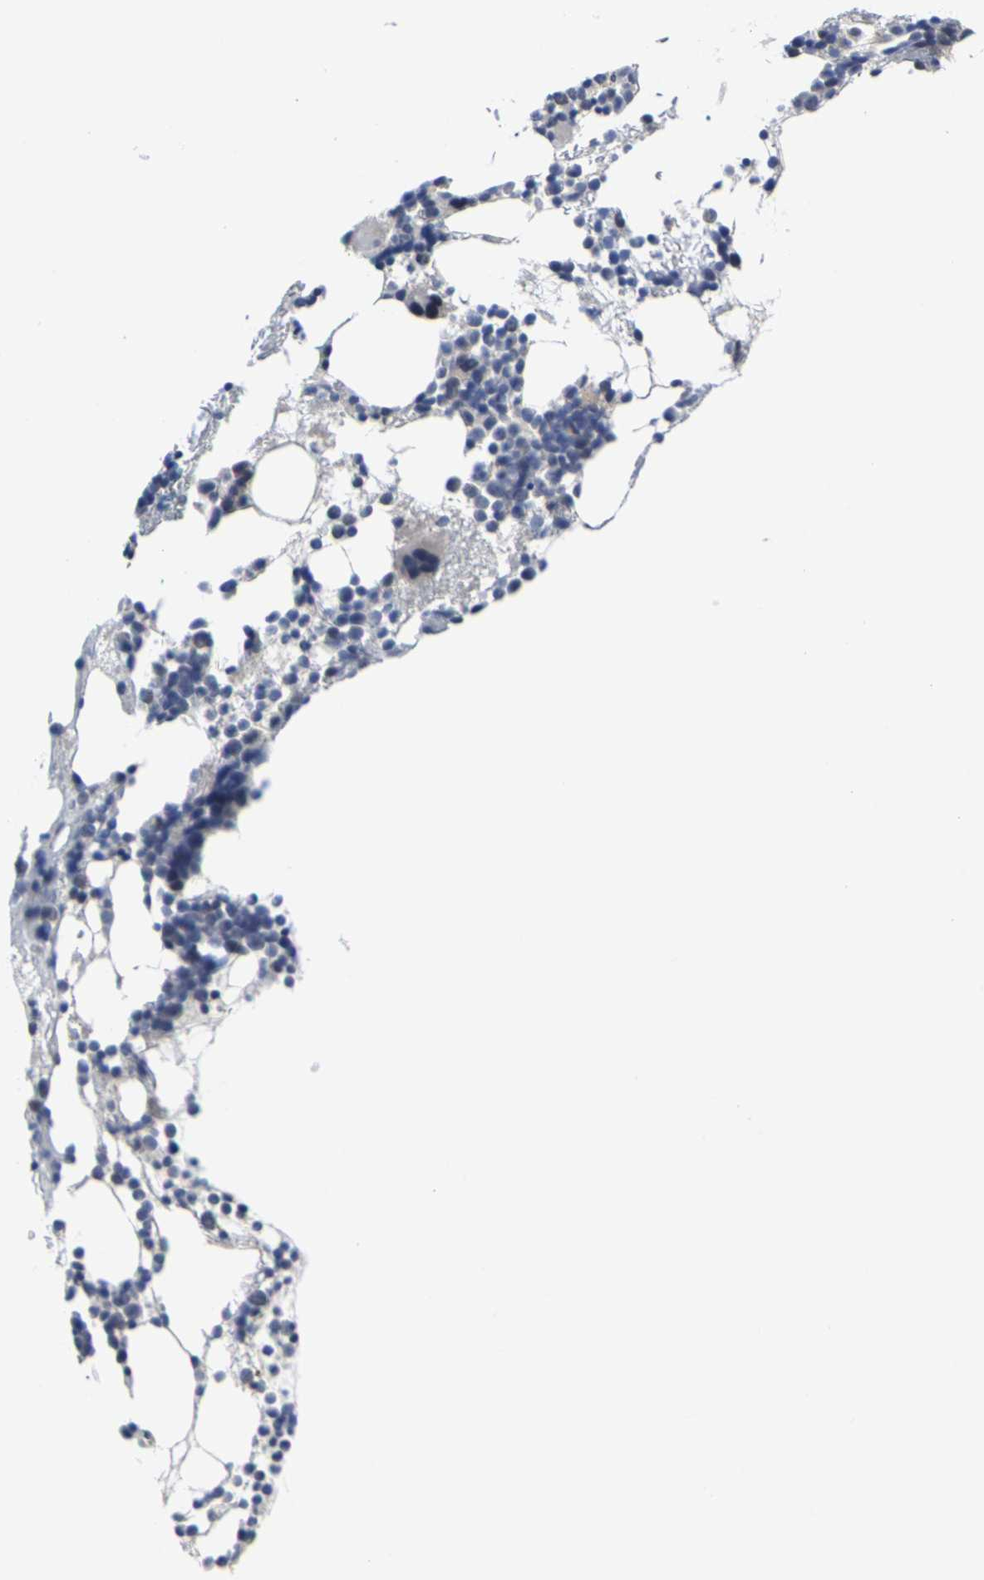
{"staining": {"intensity": "negative", "quantity": "none", "location": "none"}, "tissue": "bone marrow", "cell_type": "Hematopoietic cells", "image_type": "normal", "snomed": [{"axis": "morphology", "description": "Normal tissue, NOS"}, {"axis": "morphology", "description": "Inflammation, NOS"}, {"axis": "topography", "description": "Bone marrow"}], "caption": "This photomicrograph is of unremarkable bone marrow stained with IHC to label a protein in brown with the nuclei are counter-stained blue. There is no expression in hematopoietic cells. (Brightfield microscopy of DAB (3,3'-diaminobenzidine) IHC at high magnification).", "gene": "MSANTD4", "patient": {"sex": "female", "age": 76}}